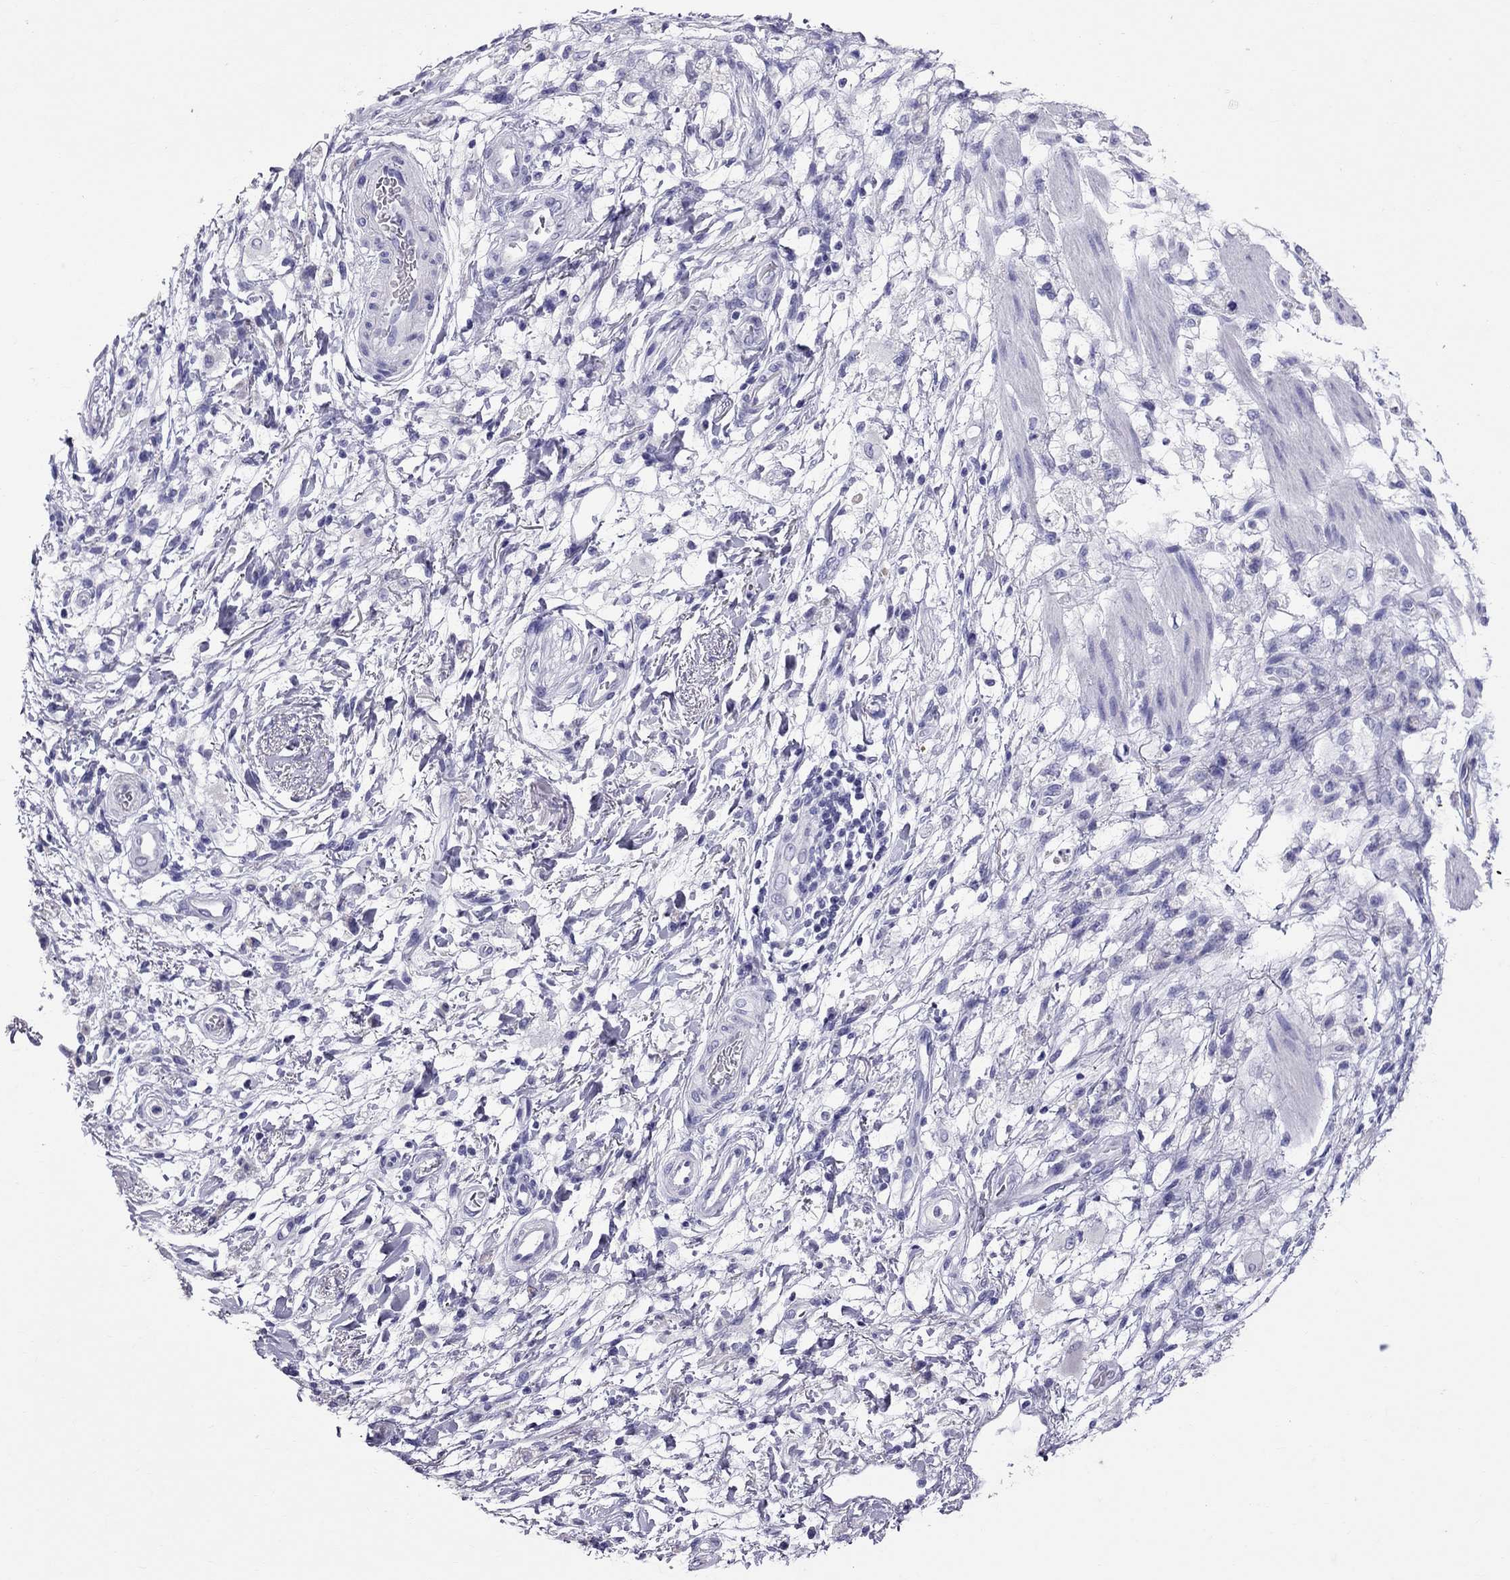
{"staining": {"intensity": "negative", "quantity": "none", "location": "none"}, "tissue": "stomach cancer", "cell_type": "Tumor cells", "image_type": "cancer", "snomed": [{"axis": "morphology", "description": "Adenocarcinoma, NOS"}, {"axis": "topography", "description": "Stomach"}], "caption": "High magnification brightfield microscopy of stomach adenocarcinoma stained with DAB (3,3'-diaminobenzidine) (brown) and counterstained with hematoxylin (blue): tumor cells show no significant expression.", "gene": "TTLL13", "patient": {"sex": "female", "age": 60}}